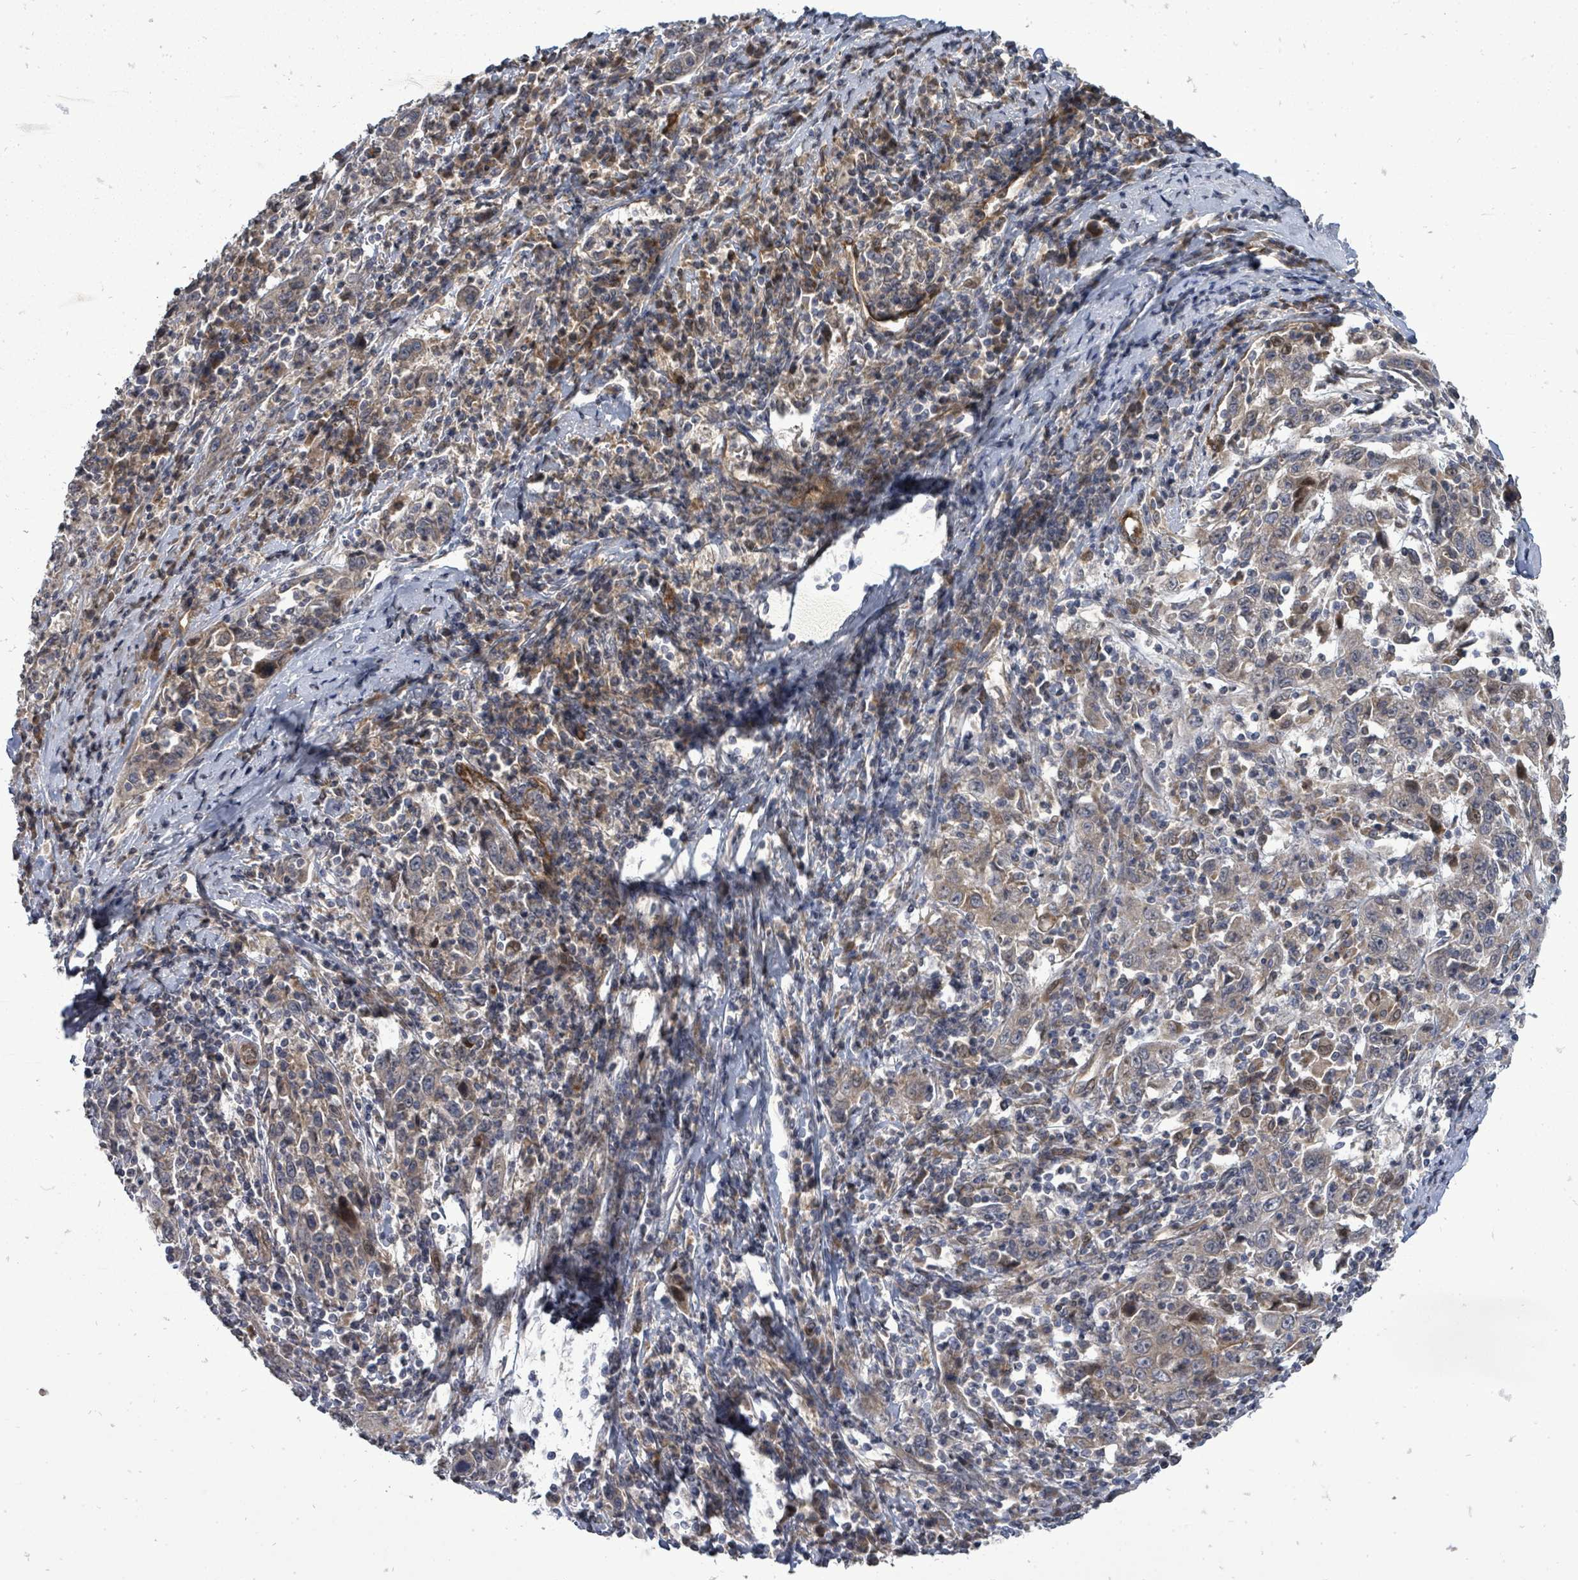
{"staining": {"intensity": "moderate", "quantity": ">75%", "location": "cytoplasmic/membranous"}, "tissue": "cervical cancer", "cell_type": "Tumor cells", "image_type": "cancer", "snomed": [{"axis": "morphology", "description": "Squamous cell carcinoma, NOS"}, {"axis": "topography", "description": "Cervix"}], "caption": "This is a micrograph of IHC staining of cervical squamous cell carcinoma, which shows moderate staining in the cytoplasmic/membranous of tumor cells.", "gene": "RALGAPB", "patient": {"sex": "female", "age": 46}}